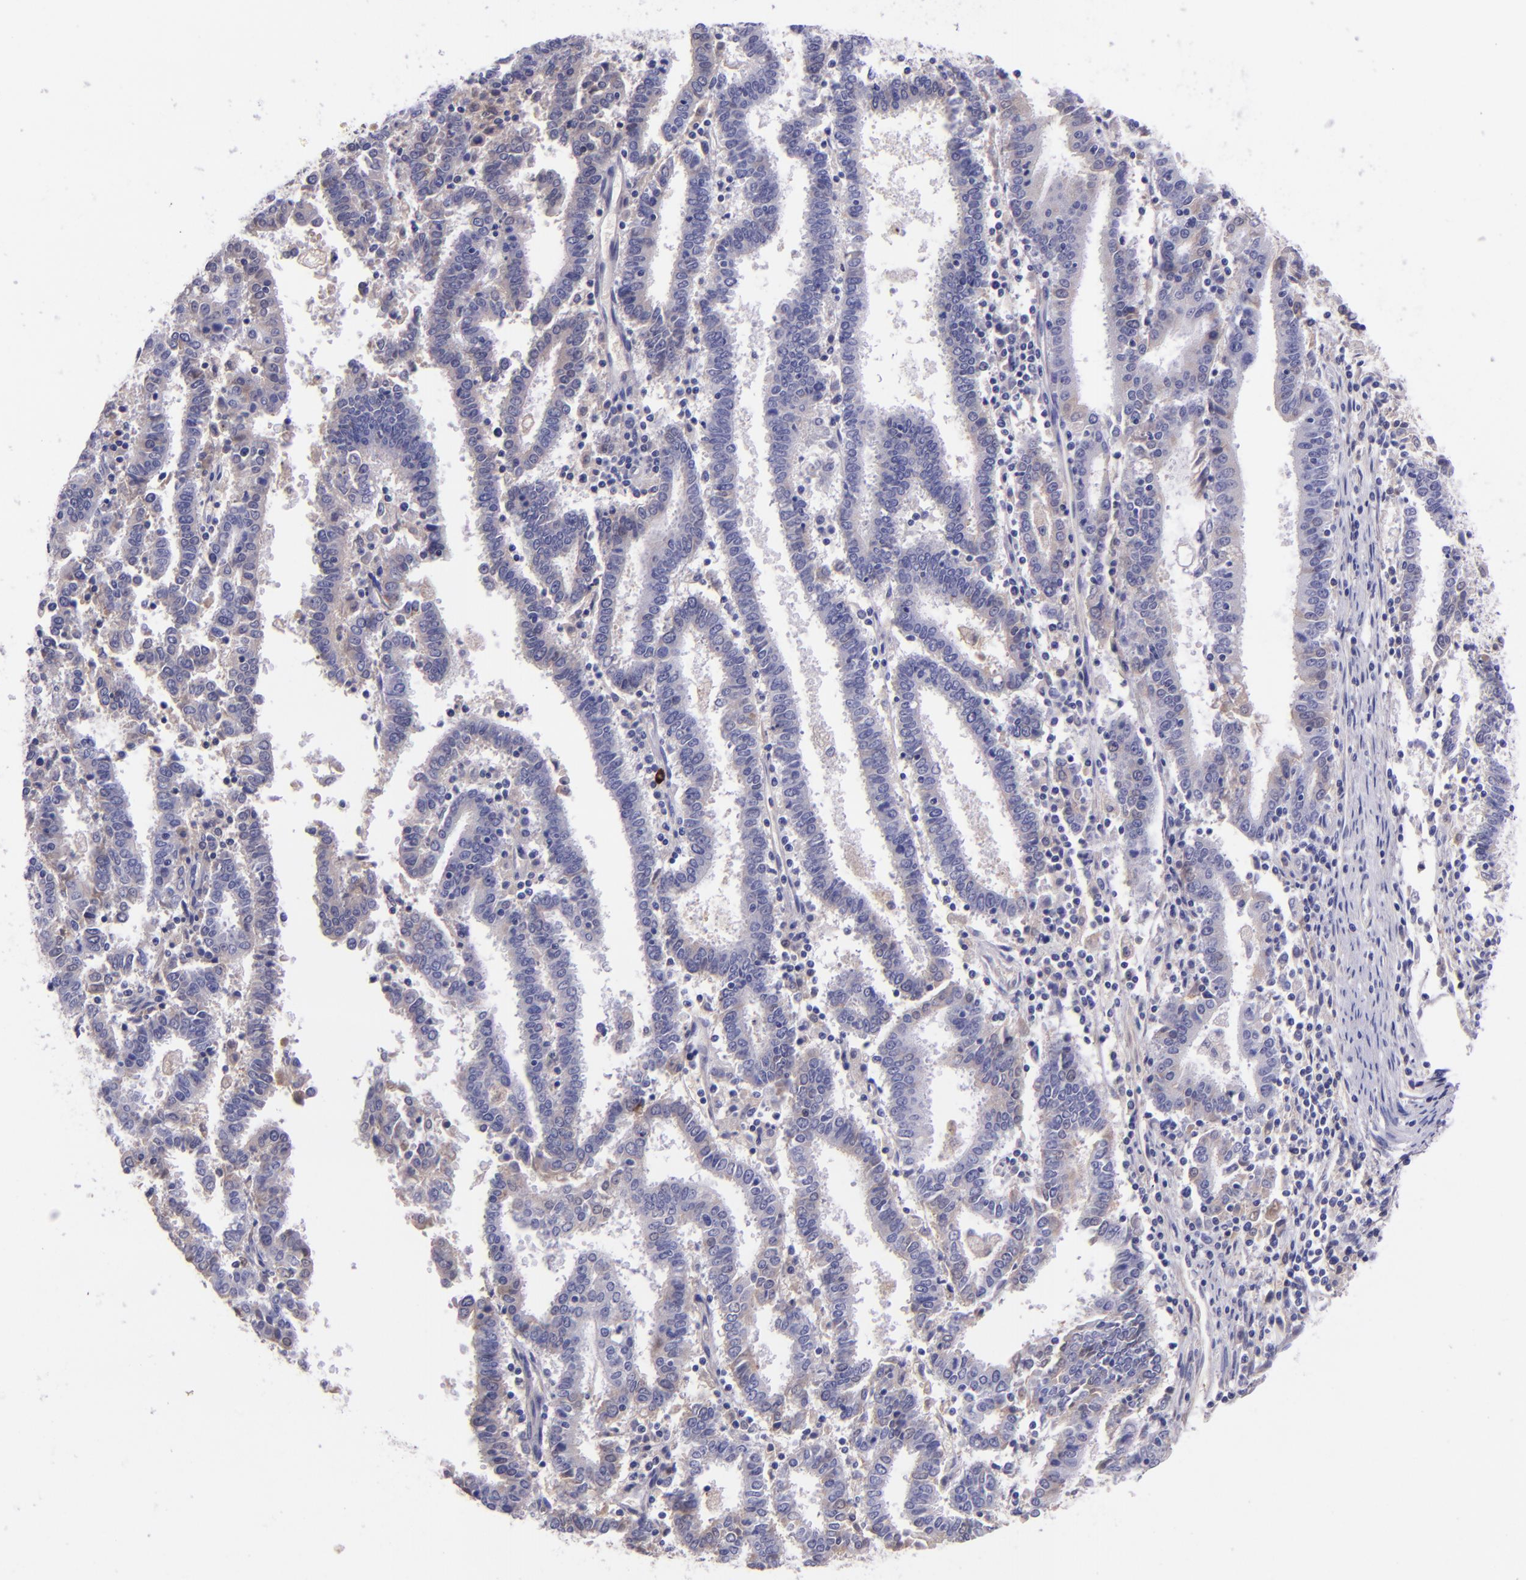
{"staining": {"intensity": "negative", "quantity": "none", "location": "none"}, "tissue": "endometrial cancer", "cell_type": "Tumor cells", "image_type": "cancer", "snomed": [{"axis": "morphology", "description": "Adenocarcinoma, NOS"}, {"axis": "topography", "description": "Uterus"}], "caption": "DAB (3,3'-diaminobenzidine) immunohistochemical staining of adenocarcinoma (endometrial) displays no significant expression in tumor cells.", "gene": "KNG1", "patient": {"sex": "female", "age": 83}}